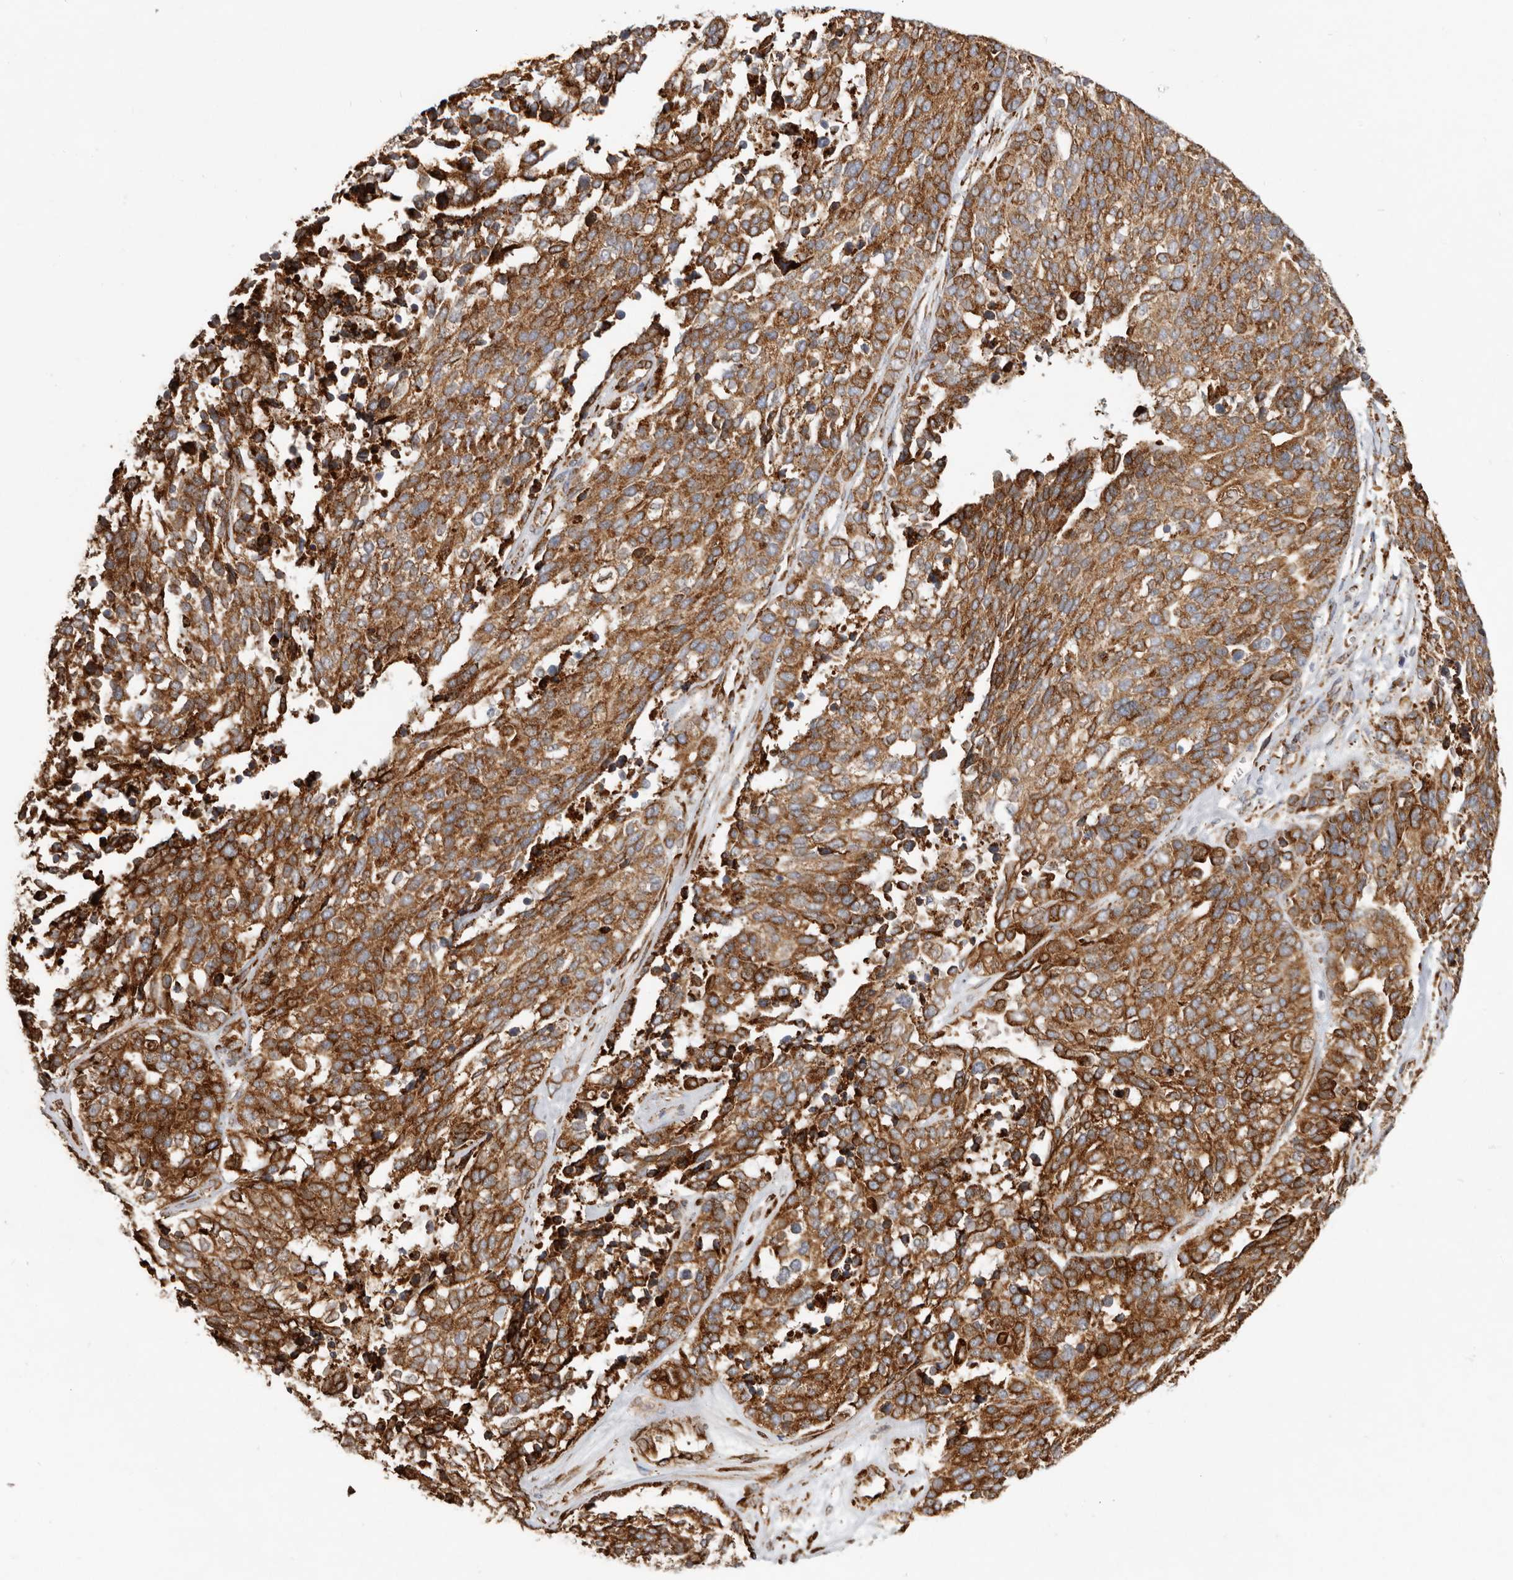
{"staining": {"intensity": "strong", "quantity": ">75%", "location": "cytoplasmic/membranous"}, "tissue": "ovarian cancer", "cell_type": "Tumor cells", "image_type": "cancer", "snomed": [{"axis": "morphology", "description": "Cystadenocarcinoma, serous, NOS"}, {"axis": "topography", "description": "Ovary"}], "caption": "Human ovarian serous cystadenocarcinoma stained with a protein marker exhibits strong staining in tumor cells.", "gene": "WDTC1", "patient": {"sex": "female", "age": 44}}